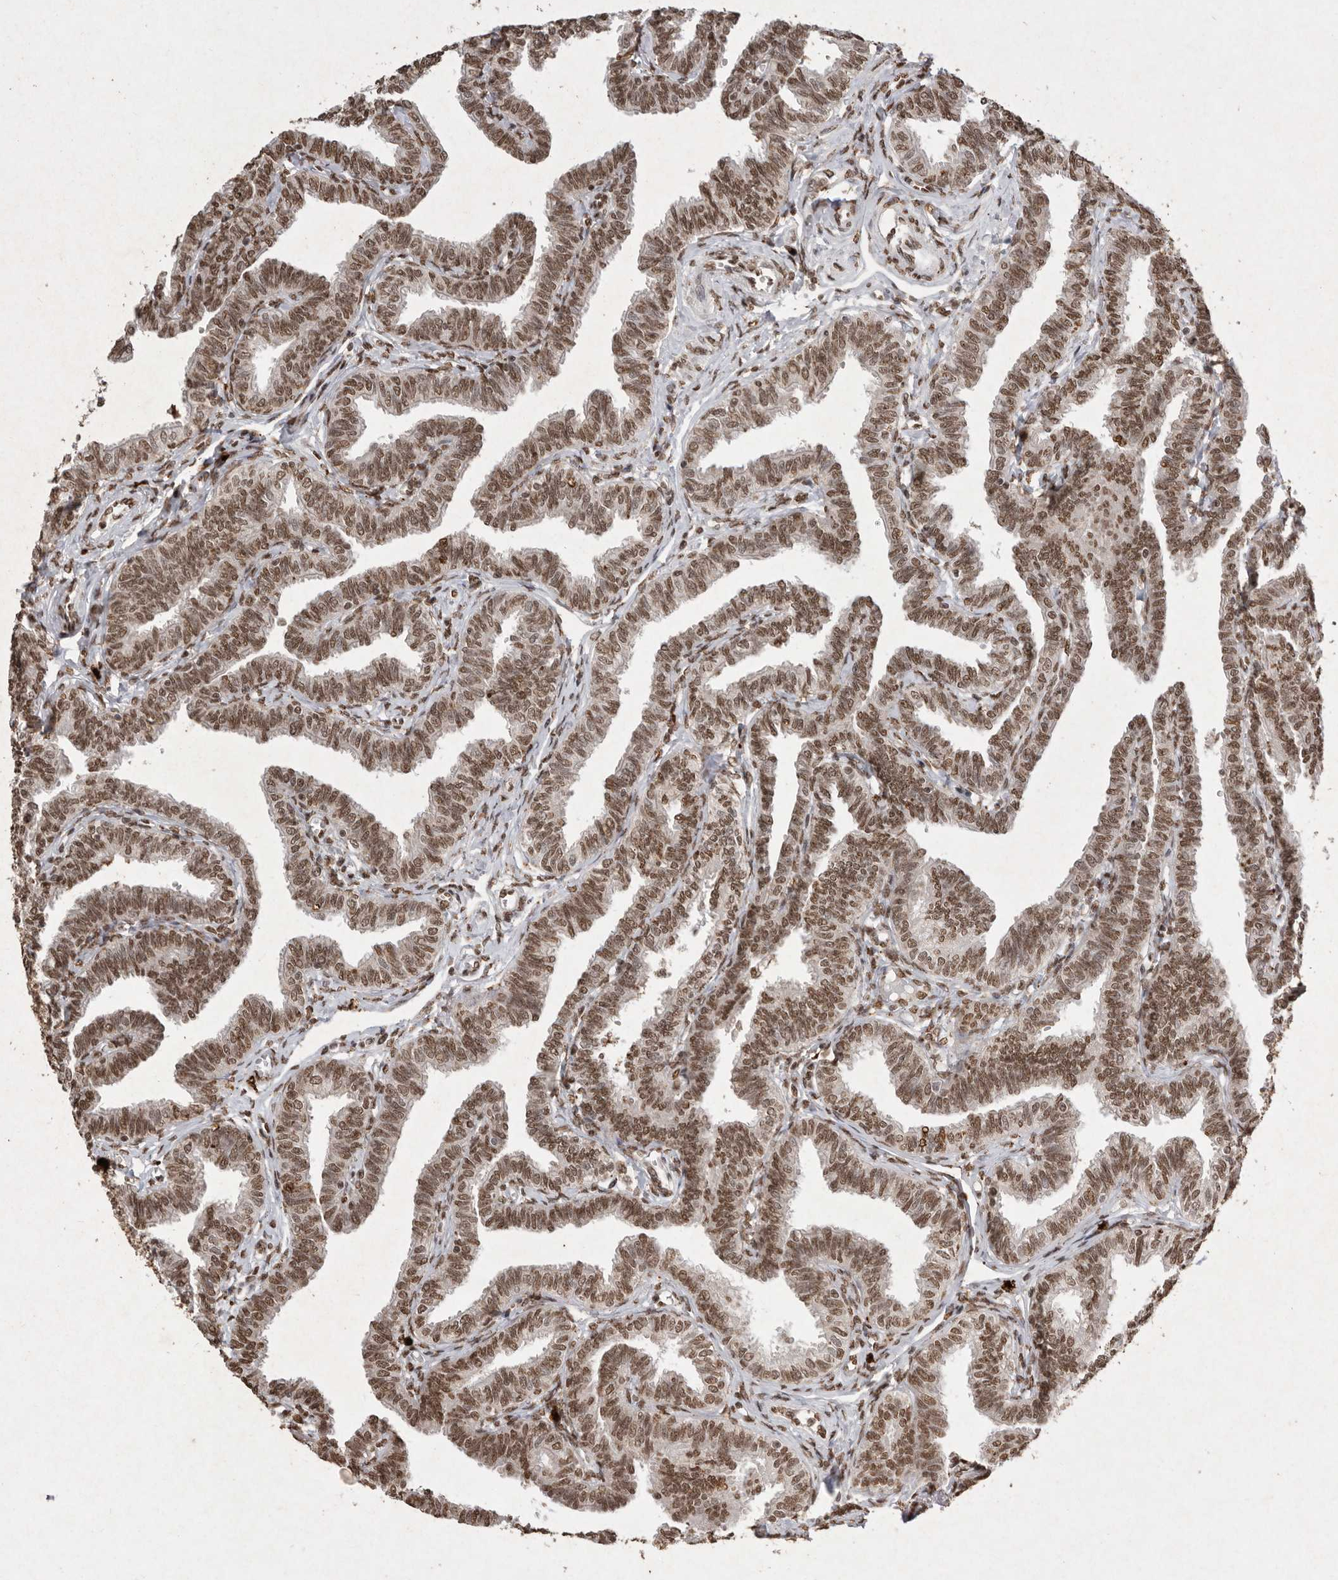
{"staining": {"intensity": "moderate", "quantity": ">75%", "location": "nuclear"}, "tissue": "fallopian tube", "cell_type": "Glandular cells", "image_type": "normal", "snomed": [{"axis": "morphology", "description": "Normal tissue, NOS"}, {"axis": "topography", "description": "Fallopian tube"}, {"axis": "topography", "description": "Ovary"}], "caption": "Immunohistochemical staining of benign human fallopian tube reveals moderate nuclear protein expression in approximately >75% of glandular cells.", "gene": "NKX3", "patient": {"sex": "female", "age": 23}}